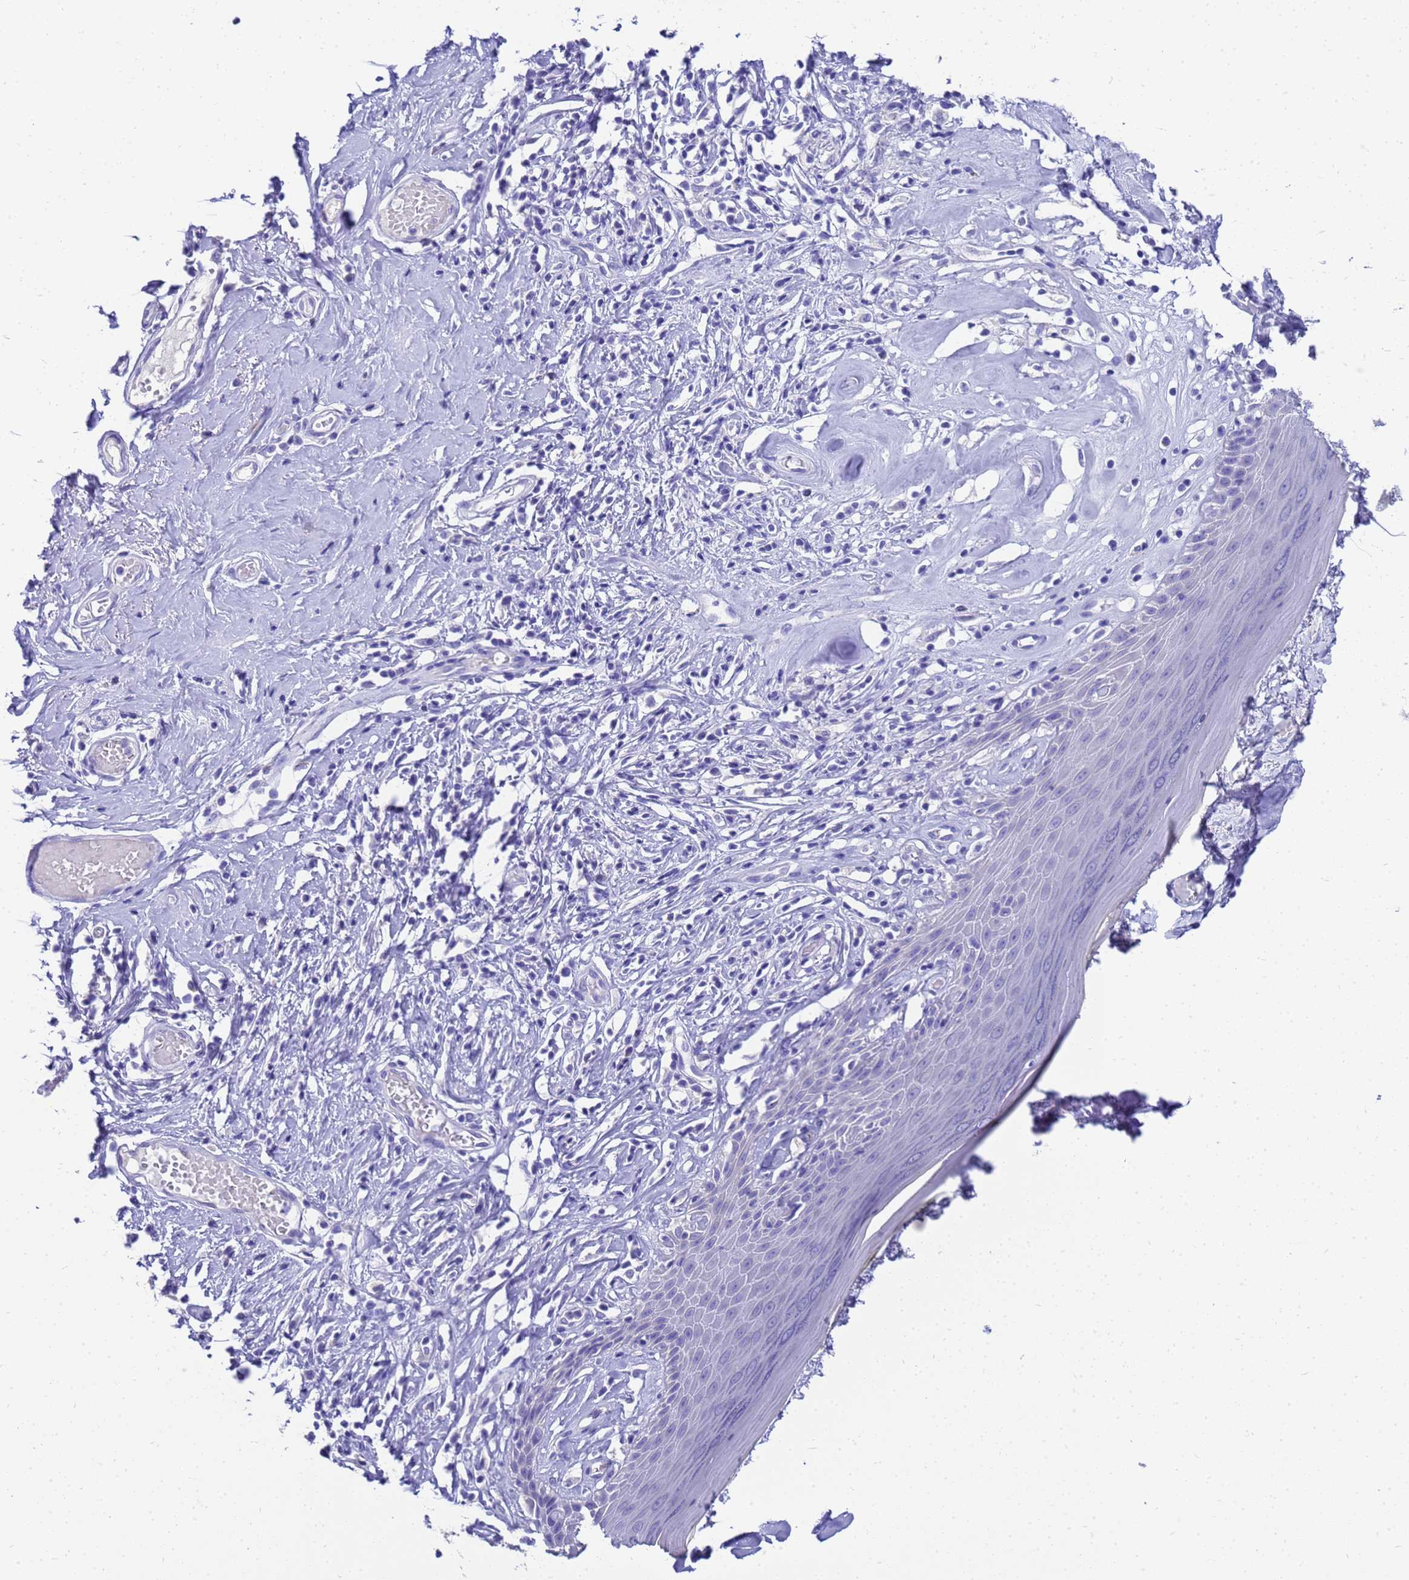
{"staining": {"intensity": "negative", "quantity": "none", "location": "none"}, "tissue": "skin", "cell_type": "Epidermal cells", "image_type": "normal", "snomed": [{"axis": "morphology", "description": "Normal tissue, NOS"}, {"axis": "morphology", "description": "Inflammation, NOS"}, {"axis": "topography", "description": "Vulva"}], "caption": "The photomicrograph demonstrates no significant positivity in epidermal cells of skin. (Brightfield microscopy of DAB IHC at high magnification).", "gene": "MS4A13", "patient": {"sex": "female", "age": 84}}